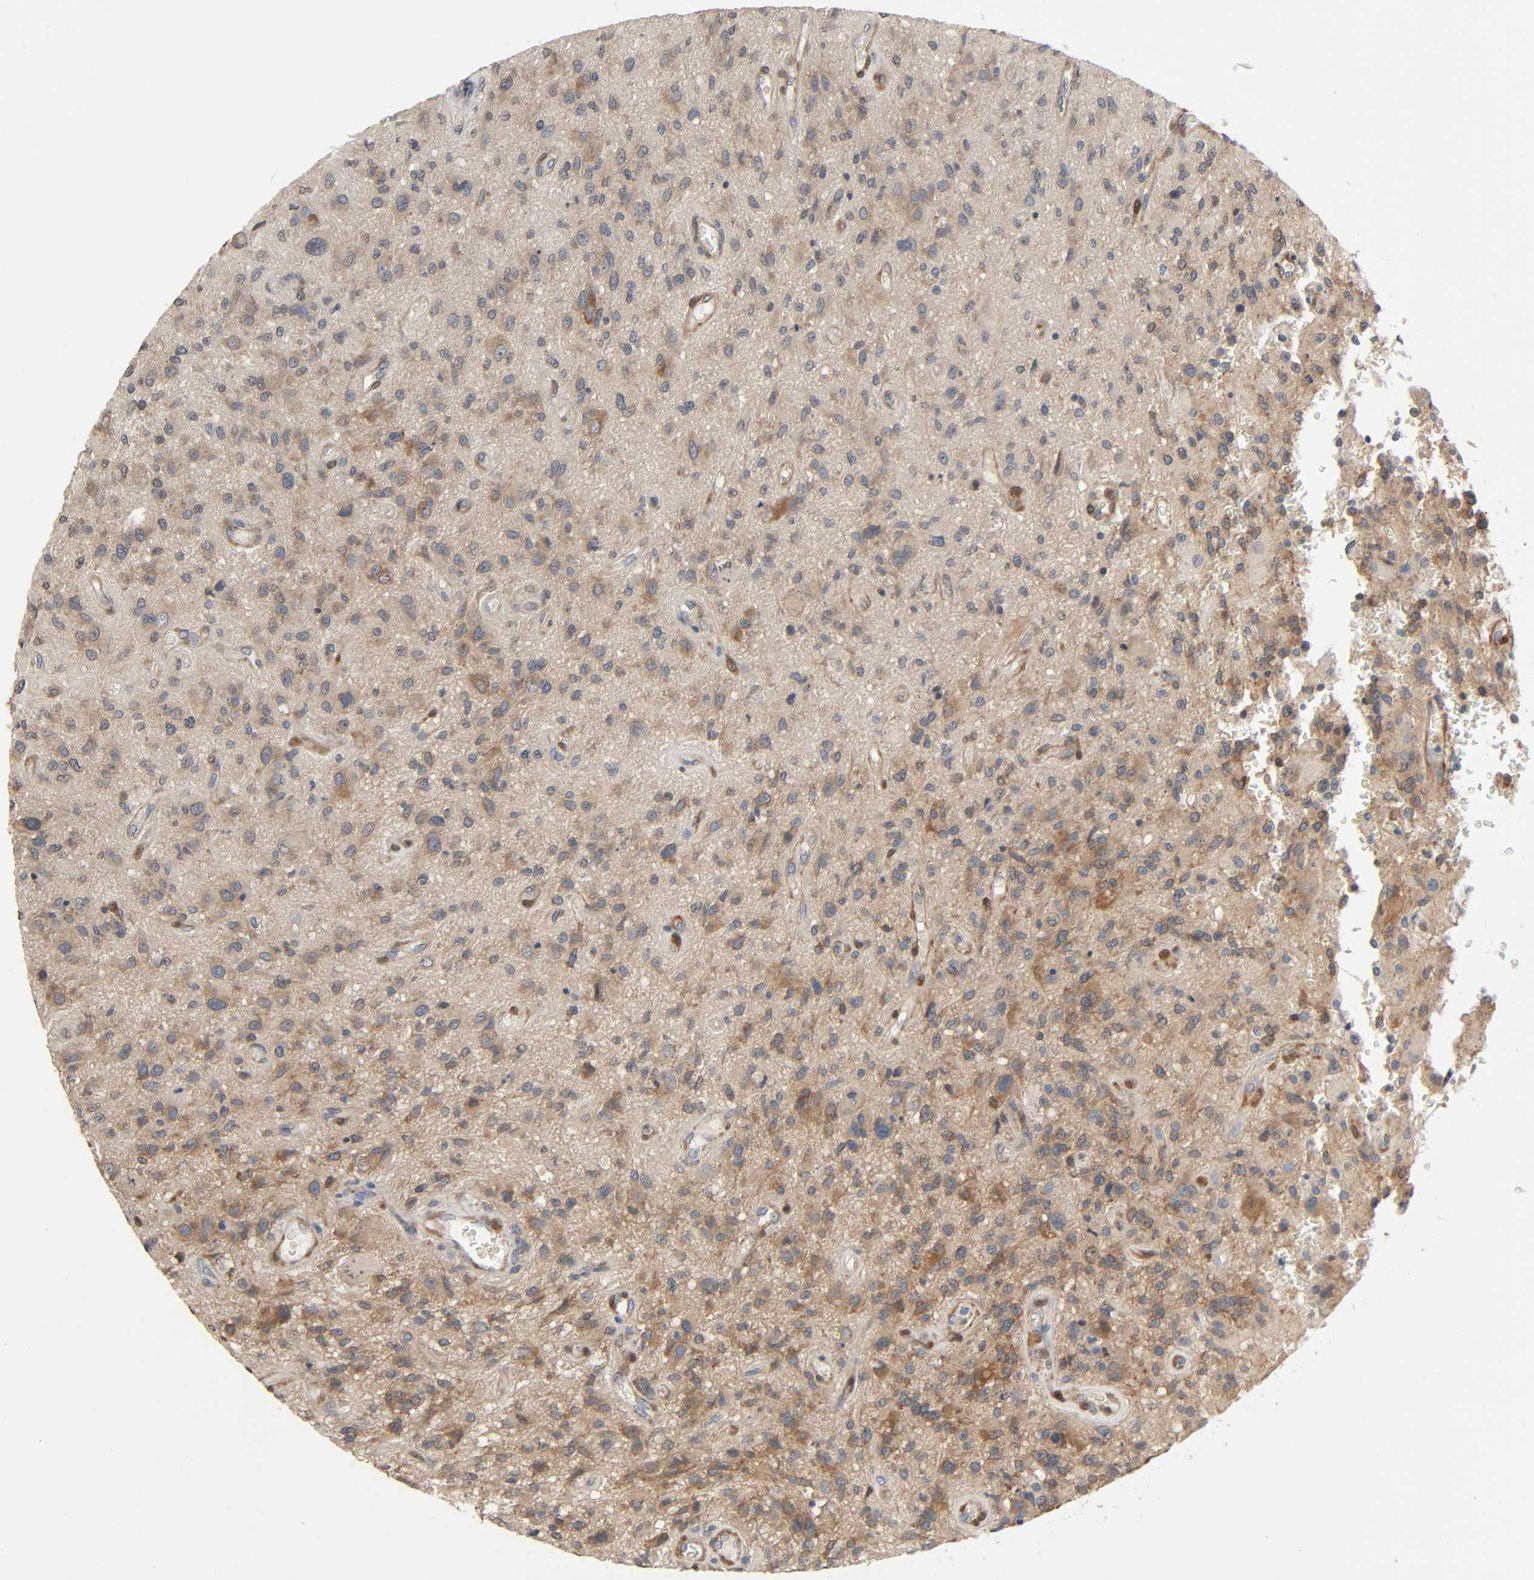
{"staining": {"intensity": "moderate", "quantity": "25%-75%", "location": "cytoplasmic/membranous"}, "tissue": "glioma", "cell_type": "Tumor cells", "image_type": "cancer", "snomed": [{"axis": "morphology", "description": "Normal tissue, NOS"}, {"axis": "morphology", "description": "Glioma, malignant, High grade"}, {"axis": "topography", "description": "Cerebral cortex"}], "caption": "Tumor cells show moderate cytoplasmic/membranous staining in about 25%-75% of cells in glioma.", "gene": "PTK2", "patient": {"sex": "male", "age": 75}}